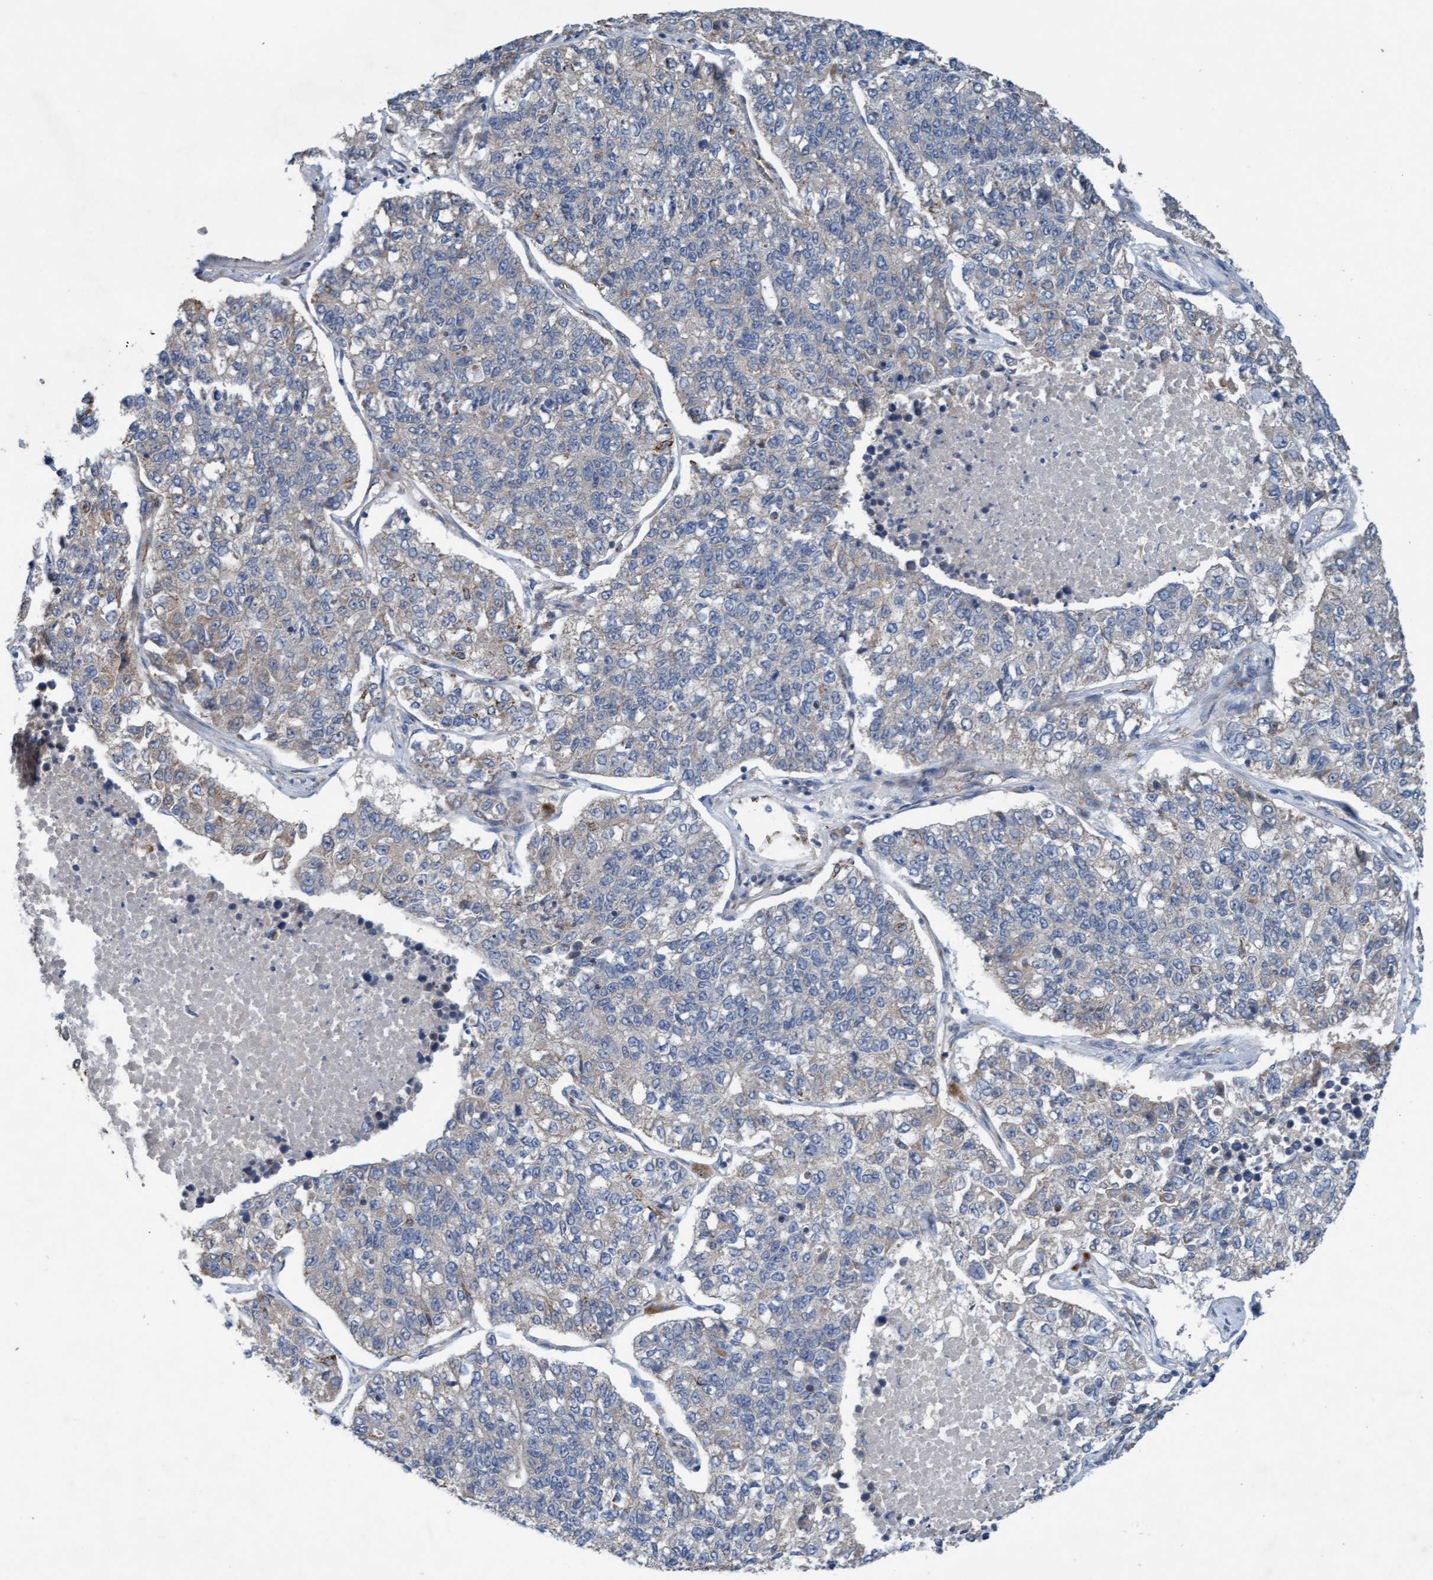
{"staining": {"intensity": "weak", "quantity": "<25%", "location": "cytoplasmic/membranous"}, "tissue": "lung cancer", "cell_type": "Tumor cells", "image_type": "cancer", "snomed": [{"axis": "morphology", "description": "Adenocarcinoma, NOS"}, {"axis": "topography", "description": "Lung"}], "caption": "Tumor cells show no significant protein expression in lung cancer (adenocarcinoma).", "gene": "ZNF566", "patient": {"sex": "male", "age": 49}}